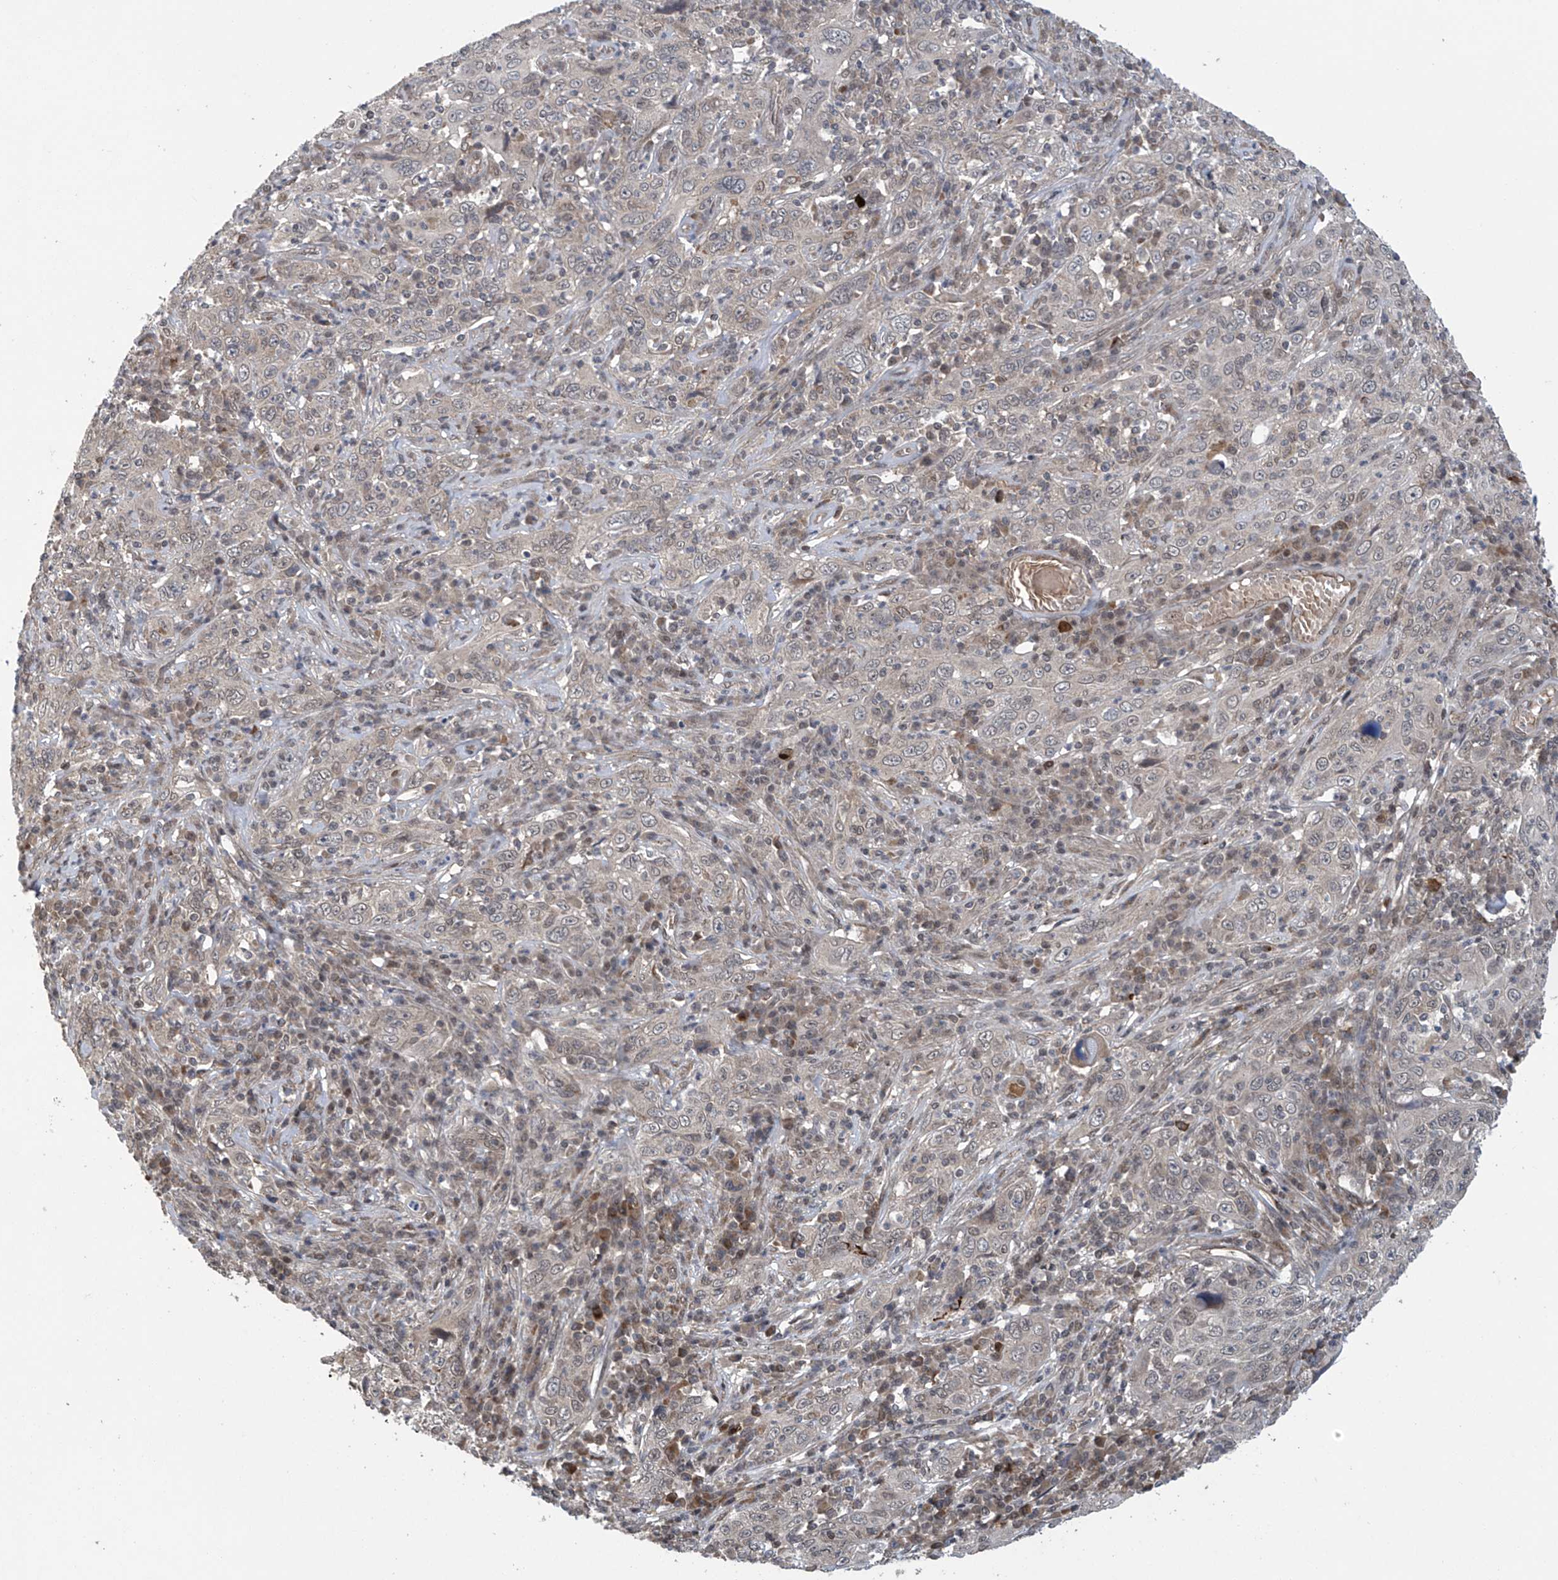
{"staining": {"intensity": "negative", "quantity": "none", "location": "none"}, "tissue": "cervical cancer", "cell_type": "Tumor cells", "image_type": "cancer", "snomed": [{"axis": "morphology", "description": "Squamous cell carcinoma, NOS"}, {"axis": "topography", "description": "Cervix"}], "caption": "Tumor cells are negative for protein expression in human cervical cancer (squamous cell carcinoma).", "gene": "ABHD13", "patient": {"sex": "female", "age": 46}}